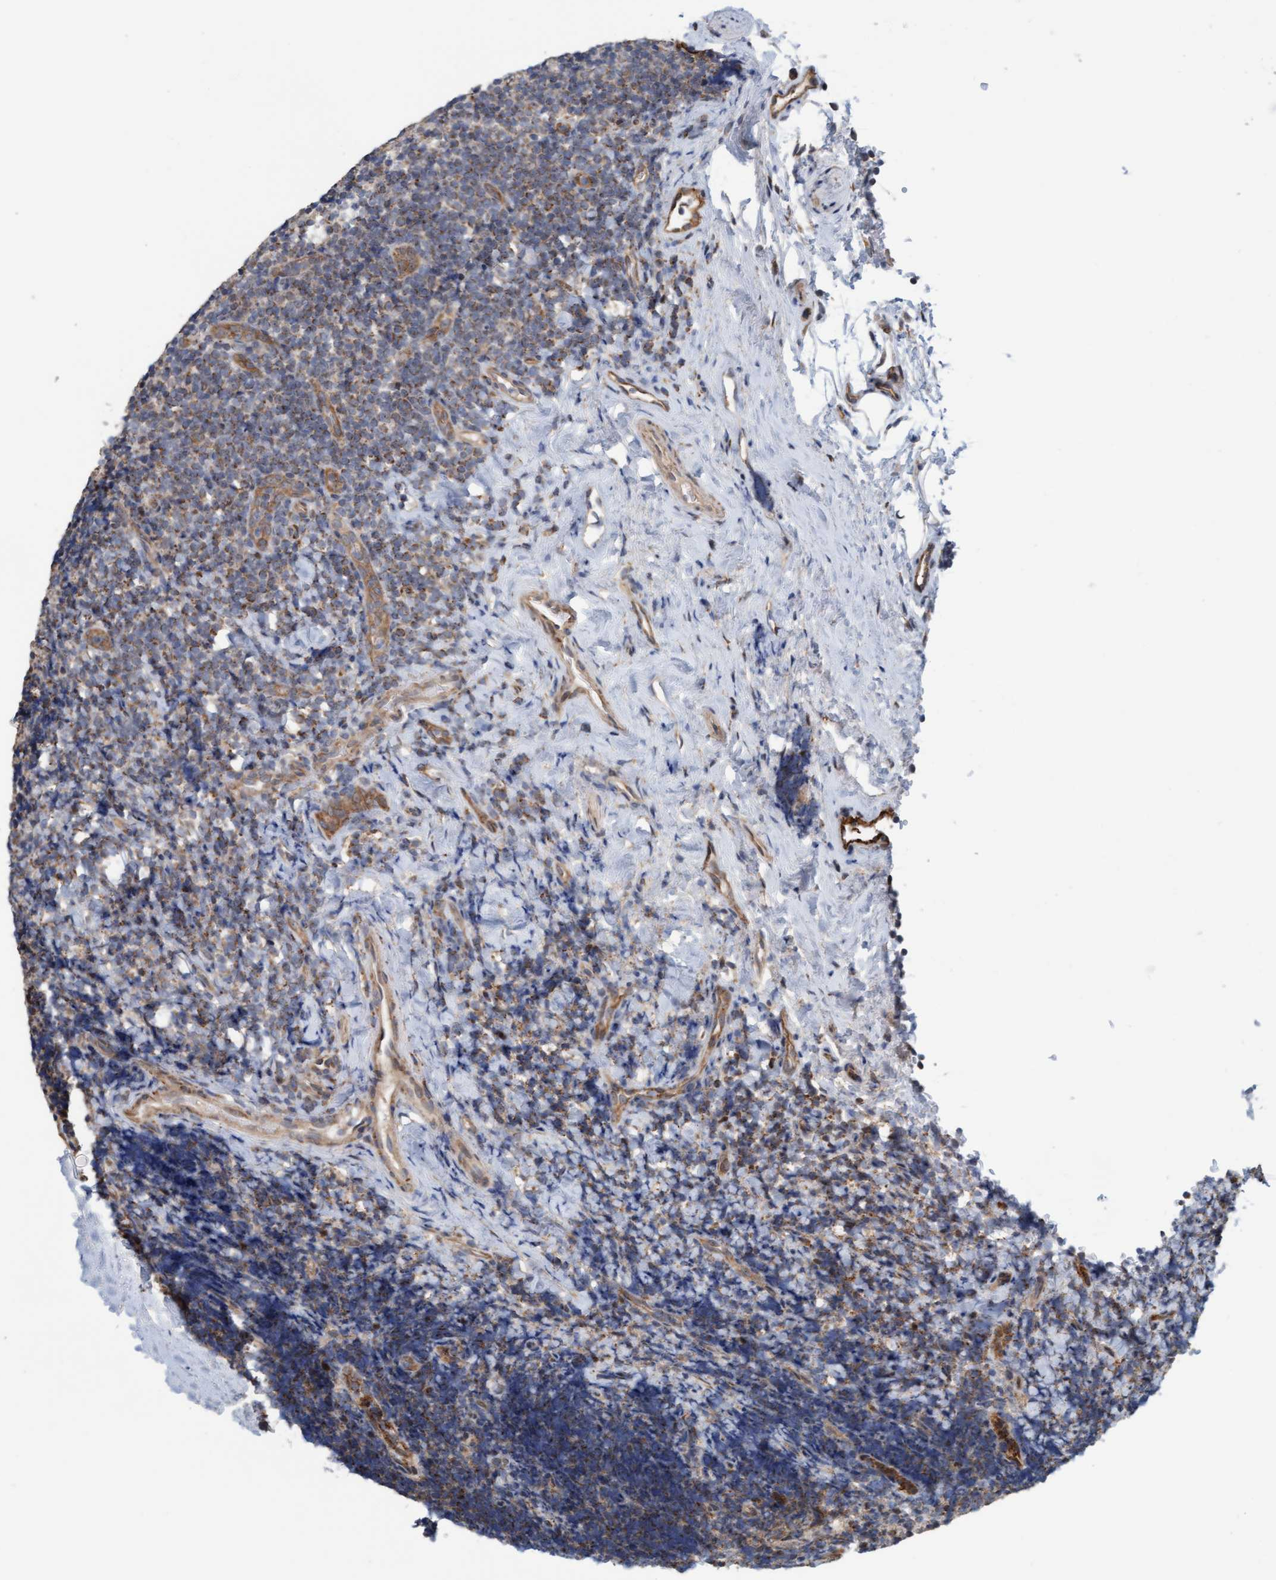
{"staining": {"intensity": "weak", "quantity": "<25%", "location": "cytoplasmic/membranous"}, "tissue": "ovary", "cell_type": "Ovarian stroma cells", "image_type": "normal", "snomed": [{"axis": "morphology", "description": "Normal tissue, NOS"}, {"axis": "topography", "description": "Ovary"}], "caption": "Immunohistochemistry (IHC) histopathology image of unremarkable ovary: human ovary stained with DAB shows no significant protein expression in ovarian stroma cells.", "gene": "ZNF566", "patient": {"sex": "female", "age": 41}}